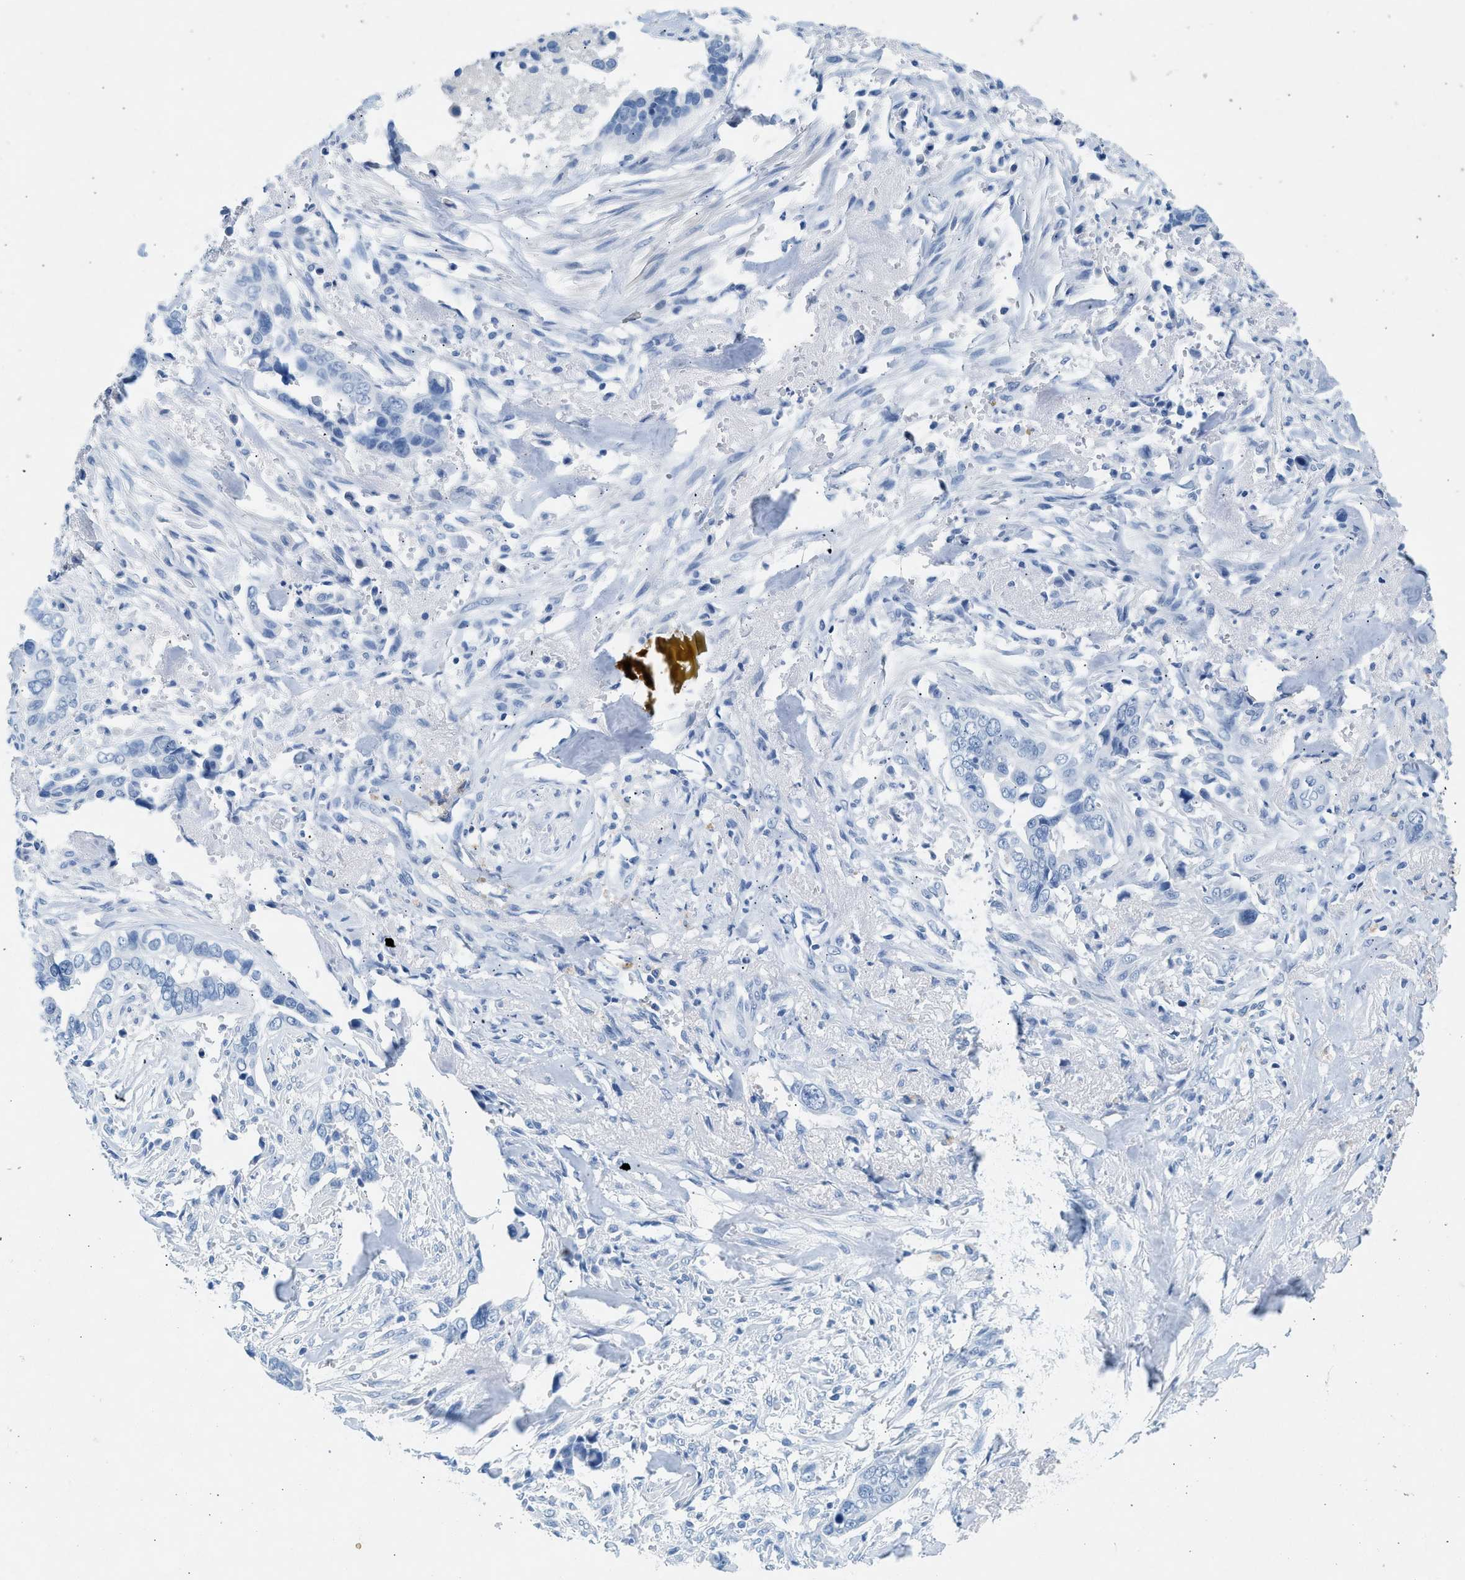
{"staining": {"intensity": "negative", "quantity": "none", "location": "none"}, "tissue": "liver cancer", "cell_type": "Tumor cells", "image_type": "cancer", "snomed": [{"axis": "morphology", "description": "Cholangiocarcinoma"}, {"axis": "topography", "description": "Liver"}], "caption": "The photomicrograph shows no staining of tumor cells in liver cancer (cholangiocarcinoma).", "gene": "HHATL", "patient": {"sex": "female", "age": 79}}